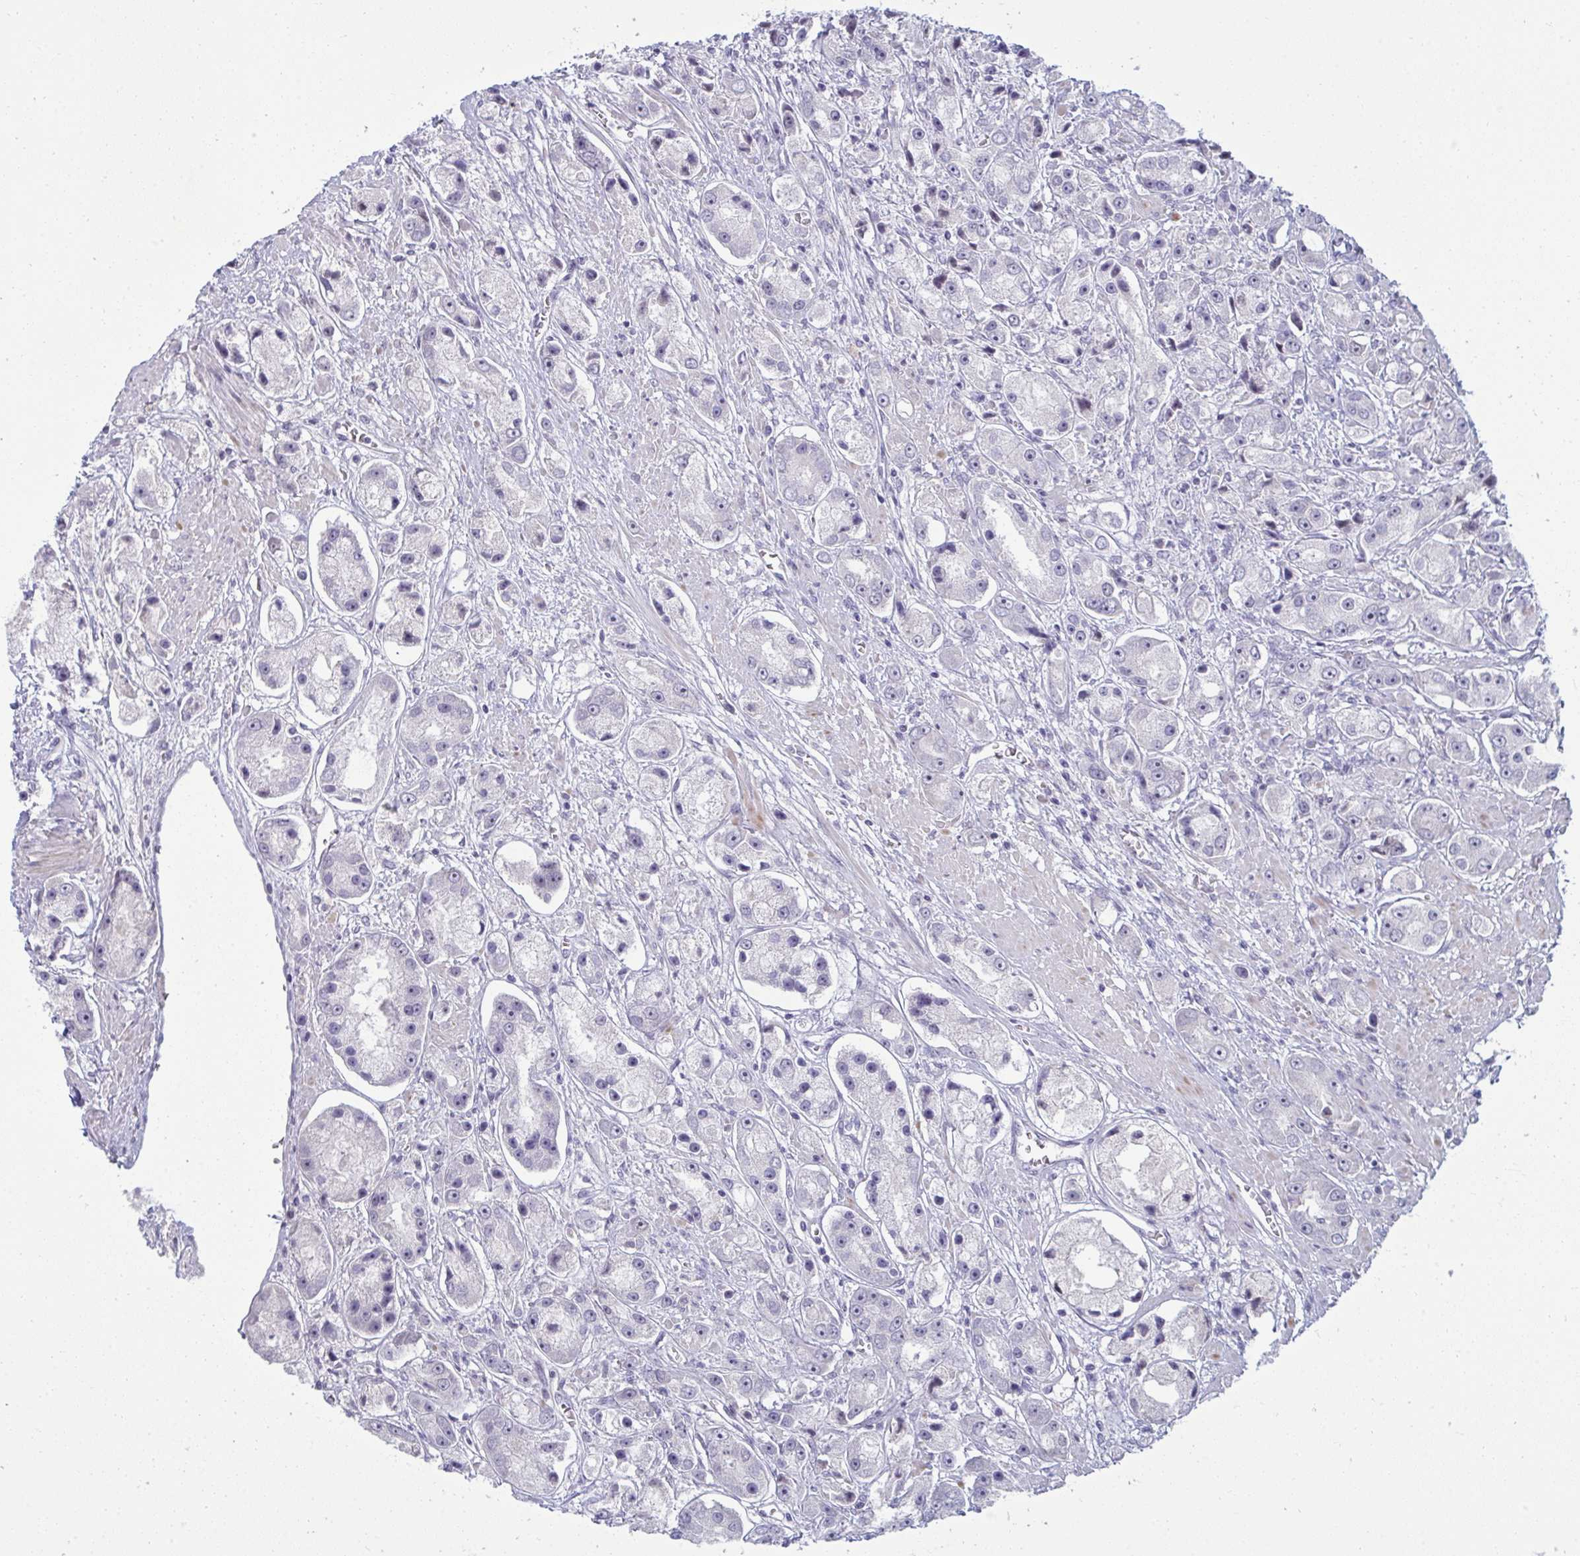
{"staining": {"intensity": "negative", "quantity": "none", "location": "none"}, "tissue": "prostate cancer", "cell_type": "Tumor cells", "image_type": "cancer", "snomed": [{"axis": "morphology", "description": "Adenocarcinoma, High grade"}, {"axis": "topography", "description": "Prostate"}], "caption": "Tumor cells are negative for protein expression in human prostate cancer. The staining is performed using DAB brown chromogen with nuclei counter-stained in using hematoxylin.", "gene": "RNASEH1", "patient": {"sex": "male", "age": 67}}